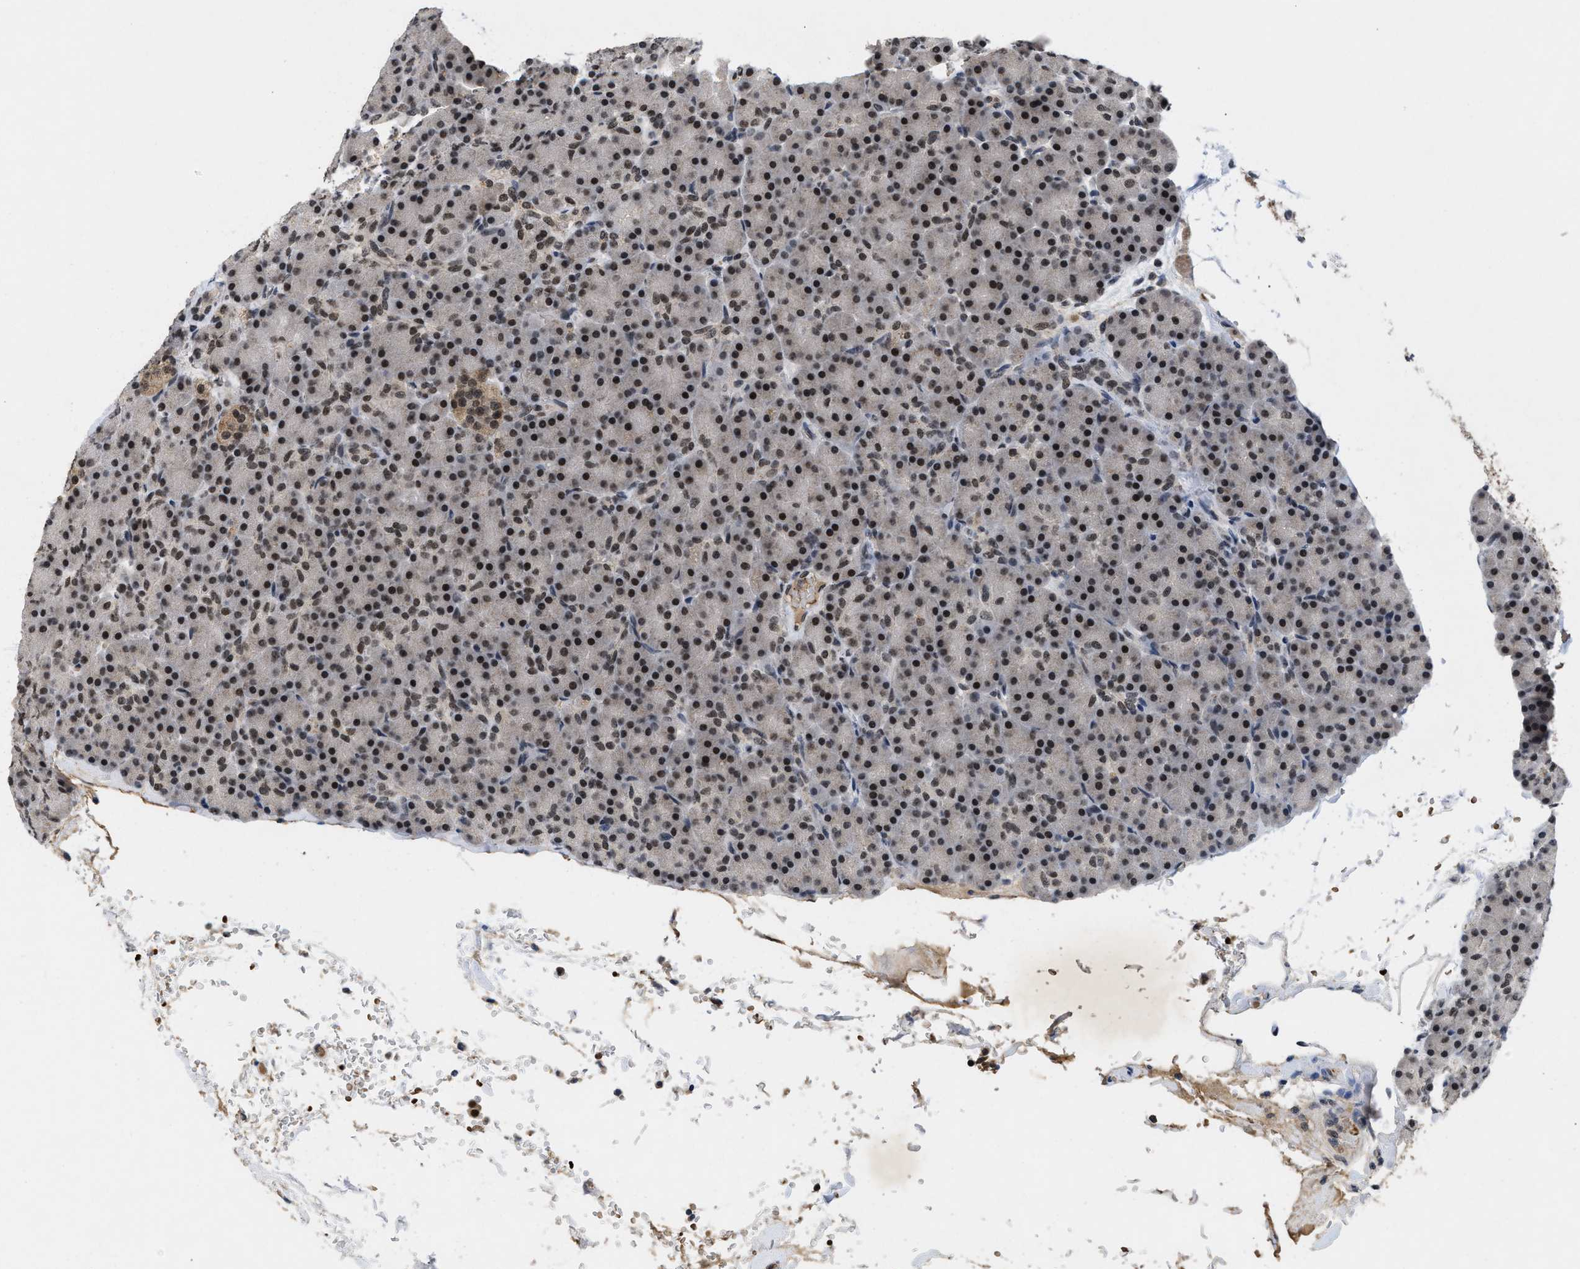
{"staining": {"intensity": "strong", "quantity": ">75%", "location": "nuclear"}, "tissue": "pancreas", "cell_type": "Exocrine glandular cells", "image_type": "normal", "snomed": [{"axis": "morphology", "description": "Normal tissue, NOS"}, {"axis": "topography", "description": "Pancreas"}], "caption": "Protein analysis of benign pancreas reveals strong nuclear positivity in about >75% of exocrine glandular cells. The staining was performed using DAB (3,3'-diaminobenzidine), with brown indicating positive protein expression. Nuclei are stained blue with hematoxylin.", "gene": "ZNF346", "patient": {"sex": "female", "age": 43}}